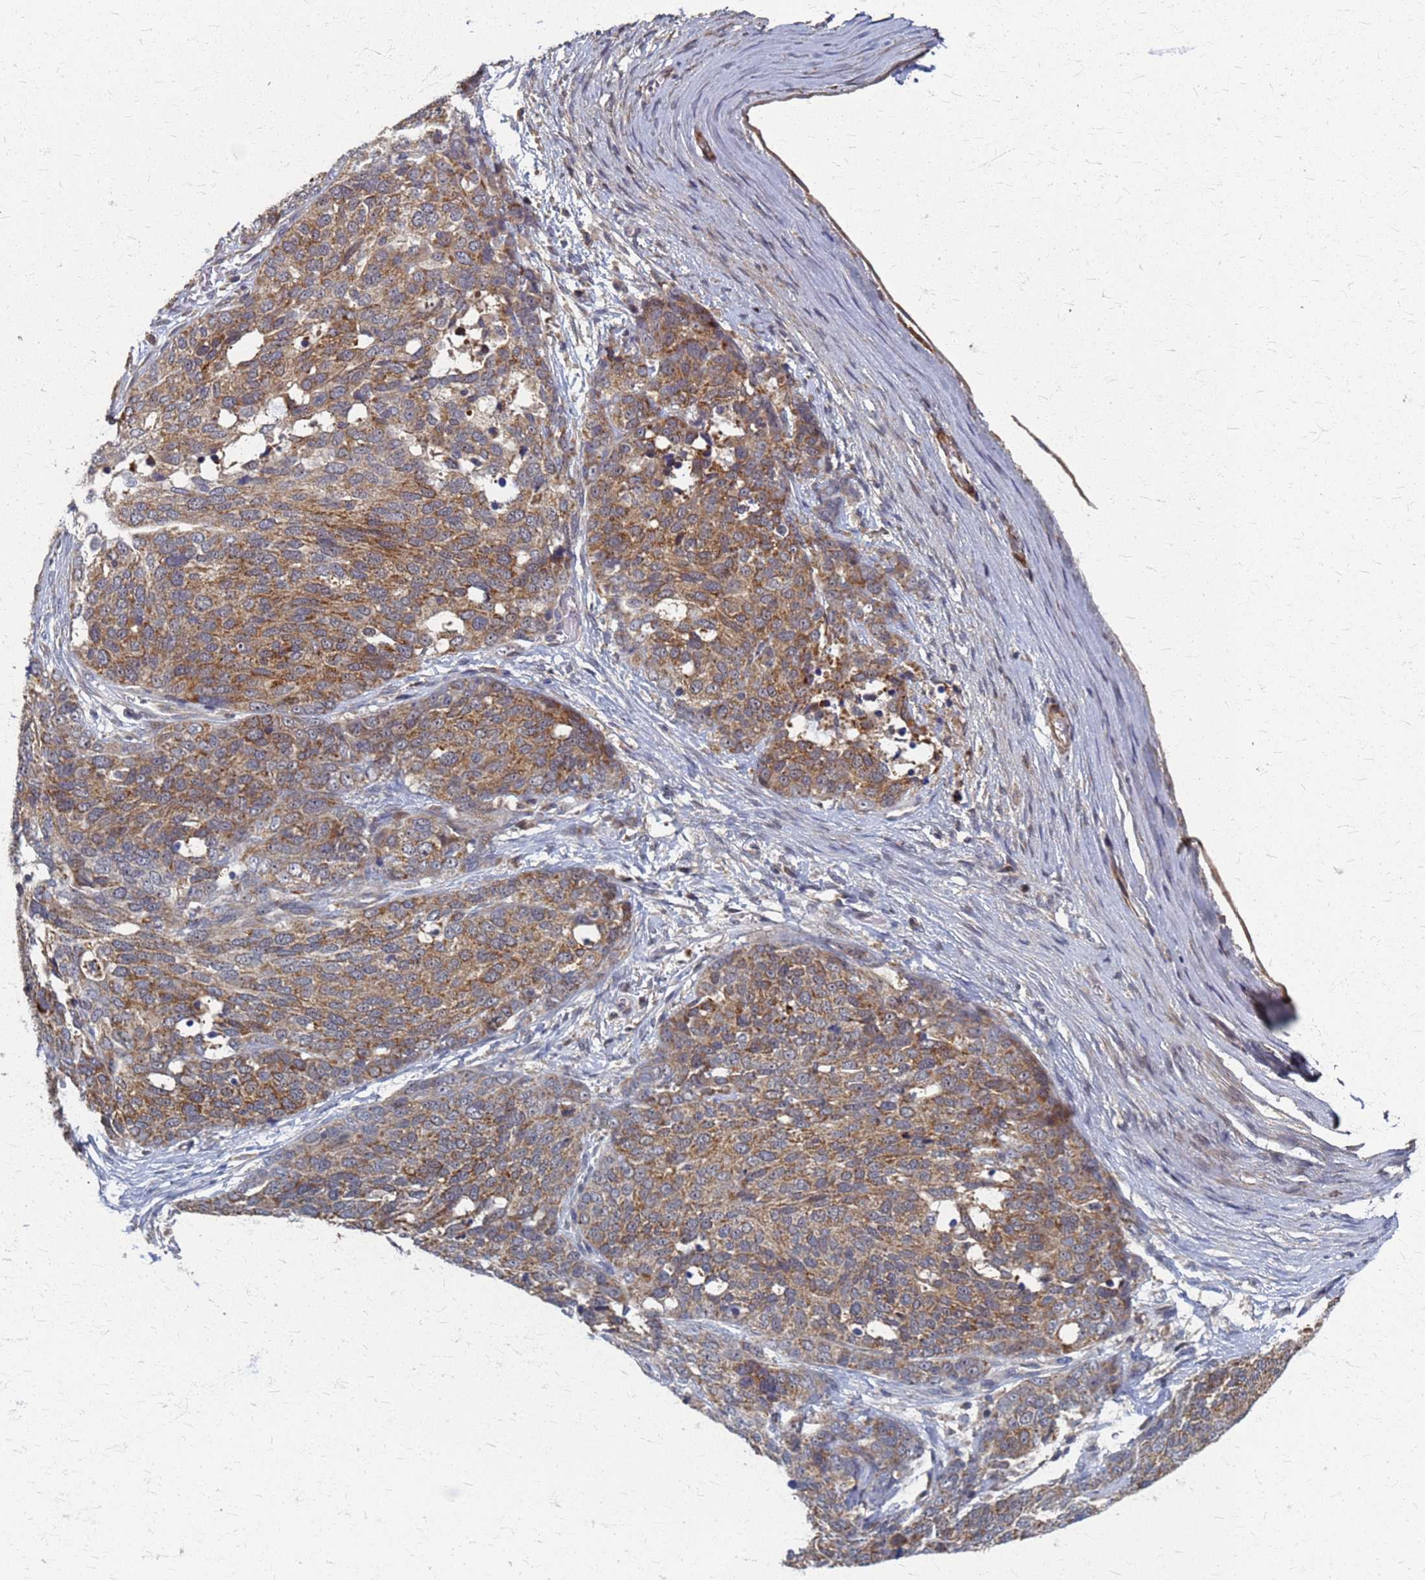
{"staining": {"intensity": "moderate", "quantity": ">75%", "location": "cytoplasmic/membranous"}, "tissue": "ovarian cancer", "cell_type": "Tumor cells", "image_type": "cancer", "snomed": [{"axis": "morphology", "description": "Cystadenocarcinoma, serous, NOS"}, {"axis": "topography", "description": "Ovary"}], "caption": "IHC (DAB) staining of human ovarian cancer demonstrates moderate cytoplasmic/membranous protein staining in approximately >75% of tumor cells.", "gene": "ATPAF1", "patient": {"sex": "female", "age": 44}}